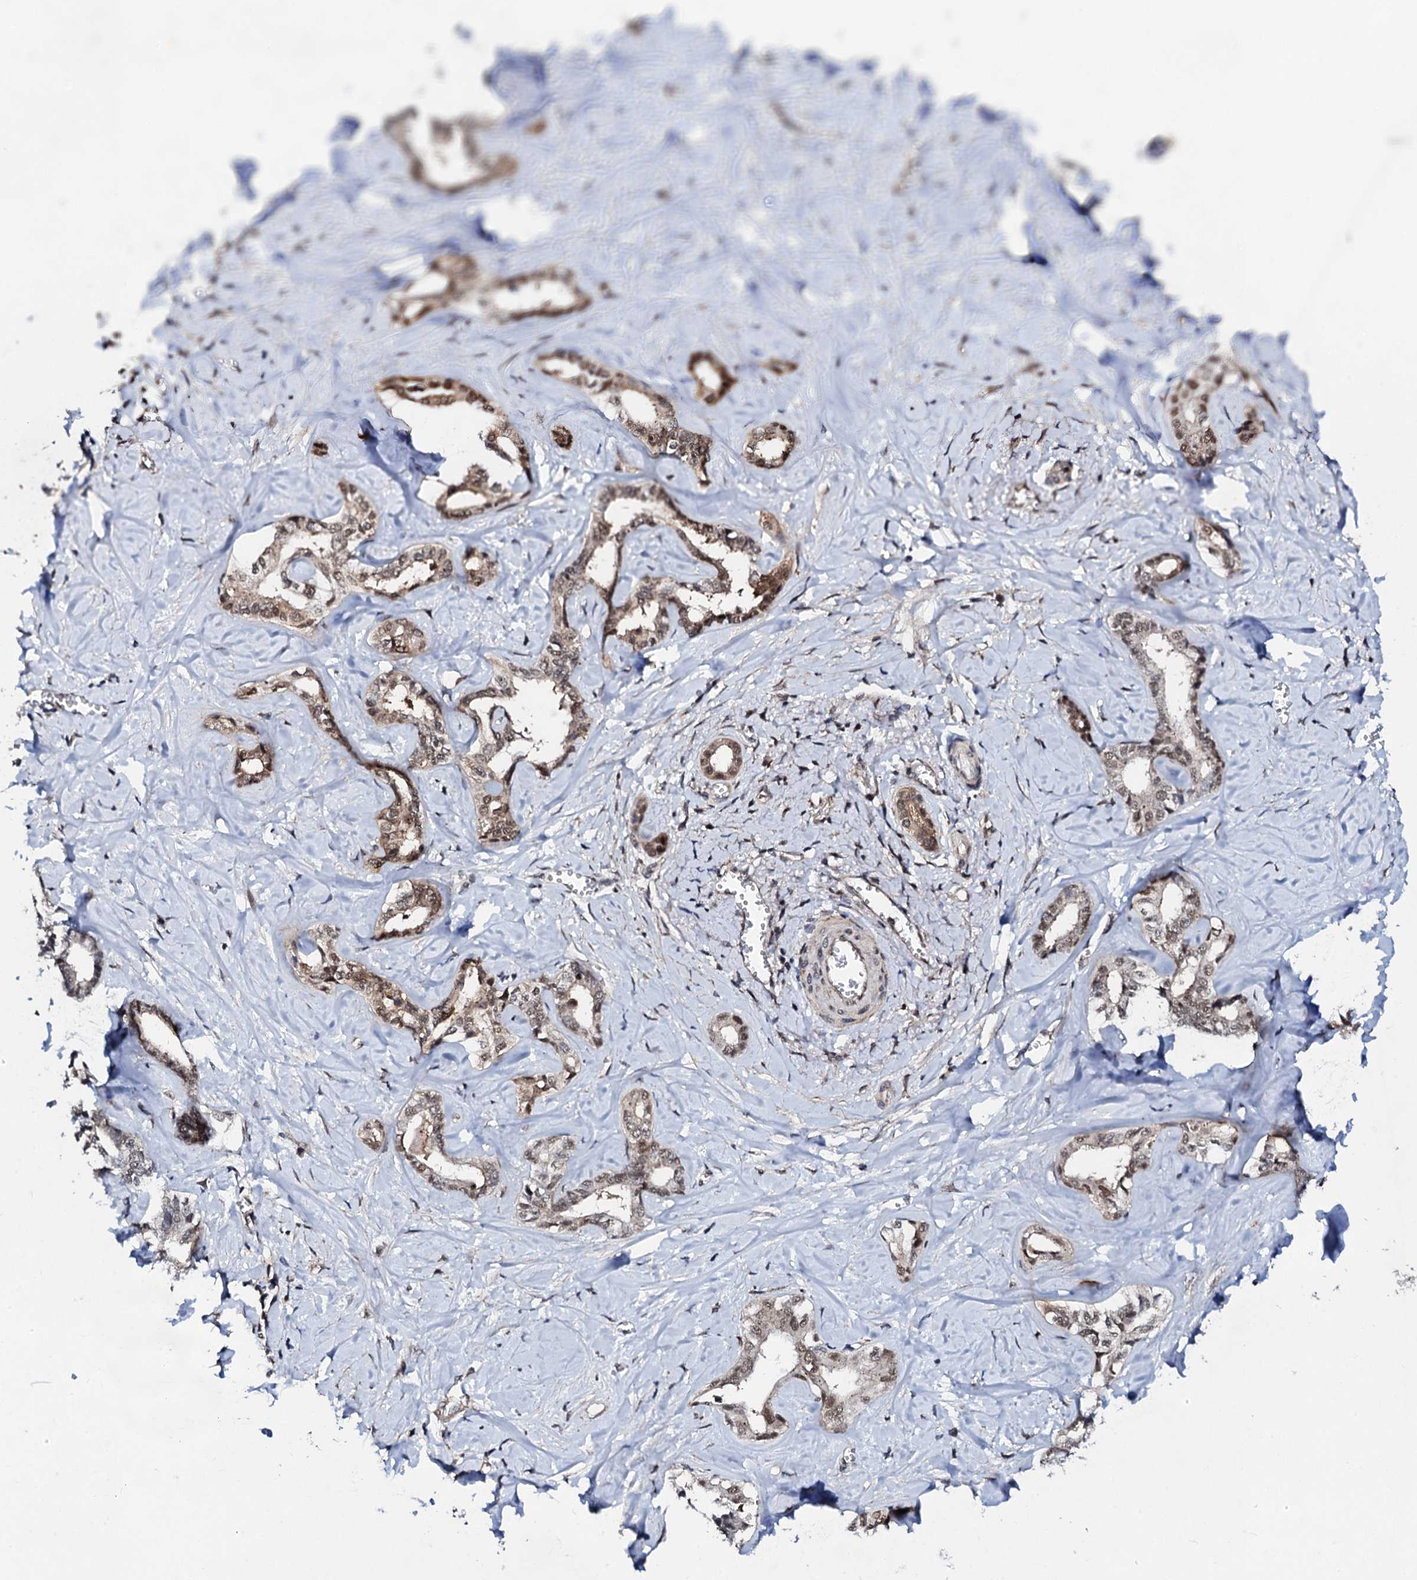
{"staining": {"intensity": "moderate", "quantity": ">75%", "location": "cytoplasmic/membranous,nuclear"}, "tissue": "liver cancer", "cell_type": "Tumor cells", "image_type": "cancer", "snomed": [{"axis": "morphology", "description": "Cholangiocarcinoma"}, {"axis": "topography", "description": "Liver"}], "caption": "Protein analysis of liver cholangiocarcinoma tissue reveals moderate cytoplasmic/membranous and nuclear positivity in about >75% of tumor cells.", "gene": "CSTF3", "patient": {"sex": "female", "age": 77}}